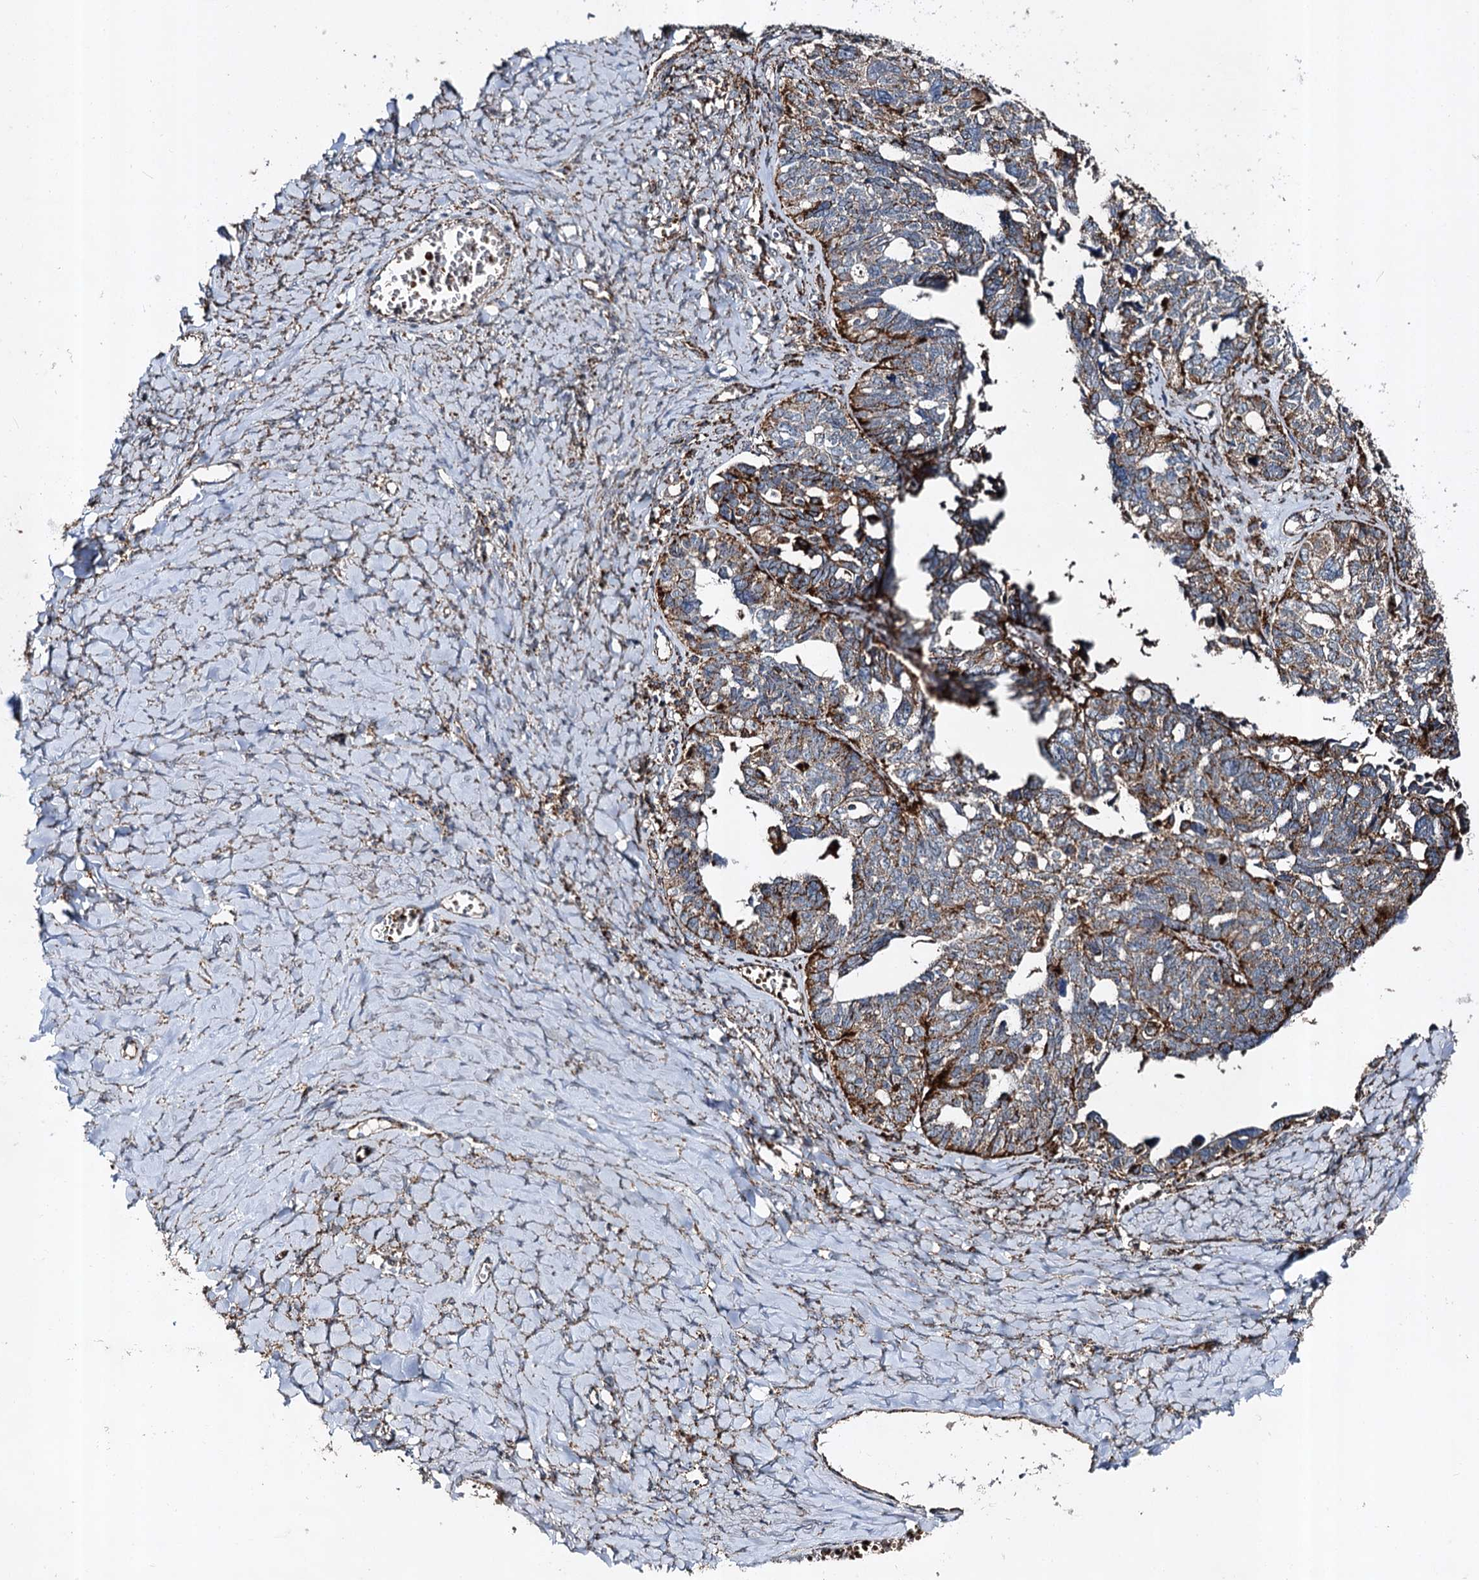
{"staining": {"intensity": "strong", "quantity": "25%-75%", "location": "cytoplasmic/membranous"}, "tissue": "ovarian cancer", "cell_type": "Tumor cells", "image_type": "cancer", "snomed": [{"axis": "morphology", "description": "Cystadenocarcinoma, serous, NOS"}, {"axis": "topography", "description": "Ovary"}], "caption": "Protein expression analysis of human ovarian cancer (serous cystadenocarcinoma) reveals strong cytoplasmic/membranous staining in approximately 25%-75% of tumor cells.", "gene": "GBA1", "patient": {"sex": "female", "age": 79}}